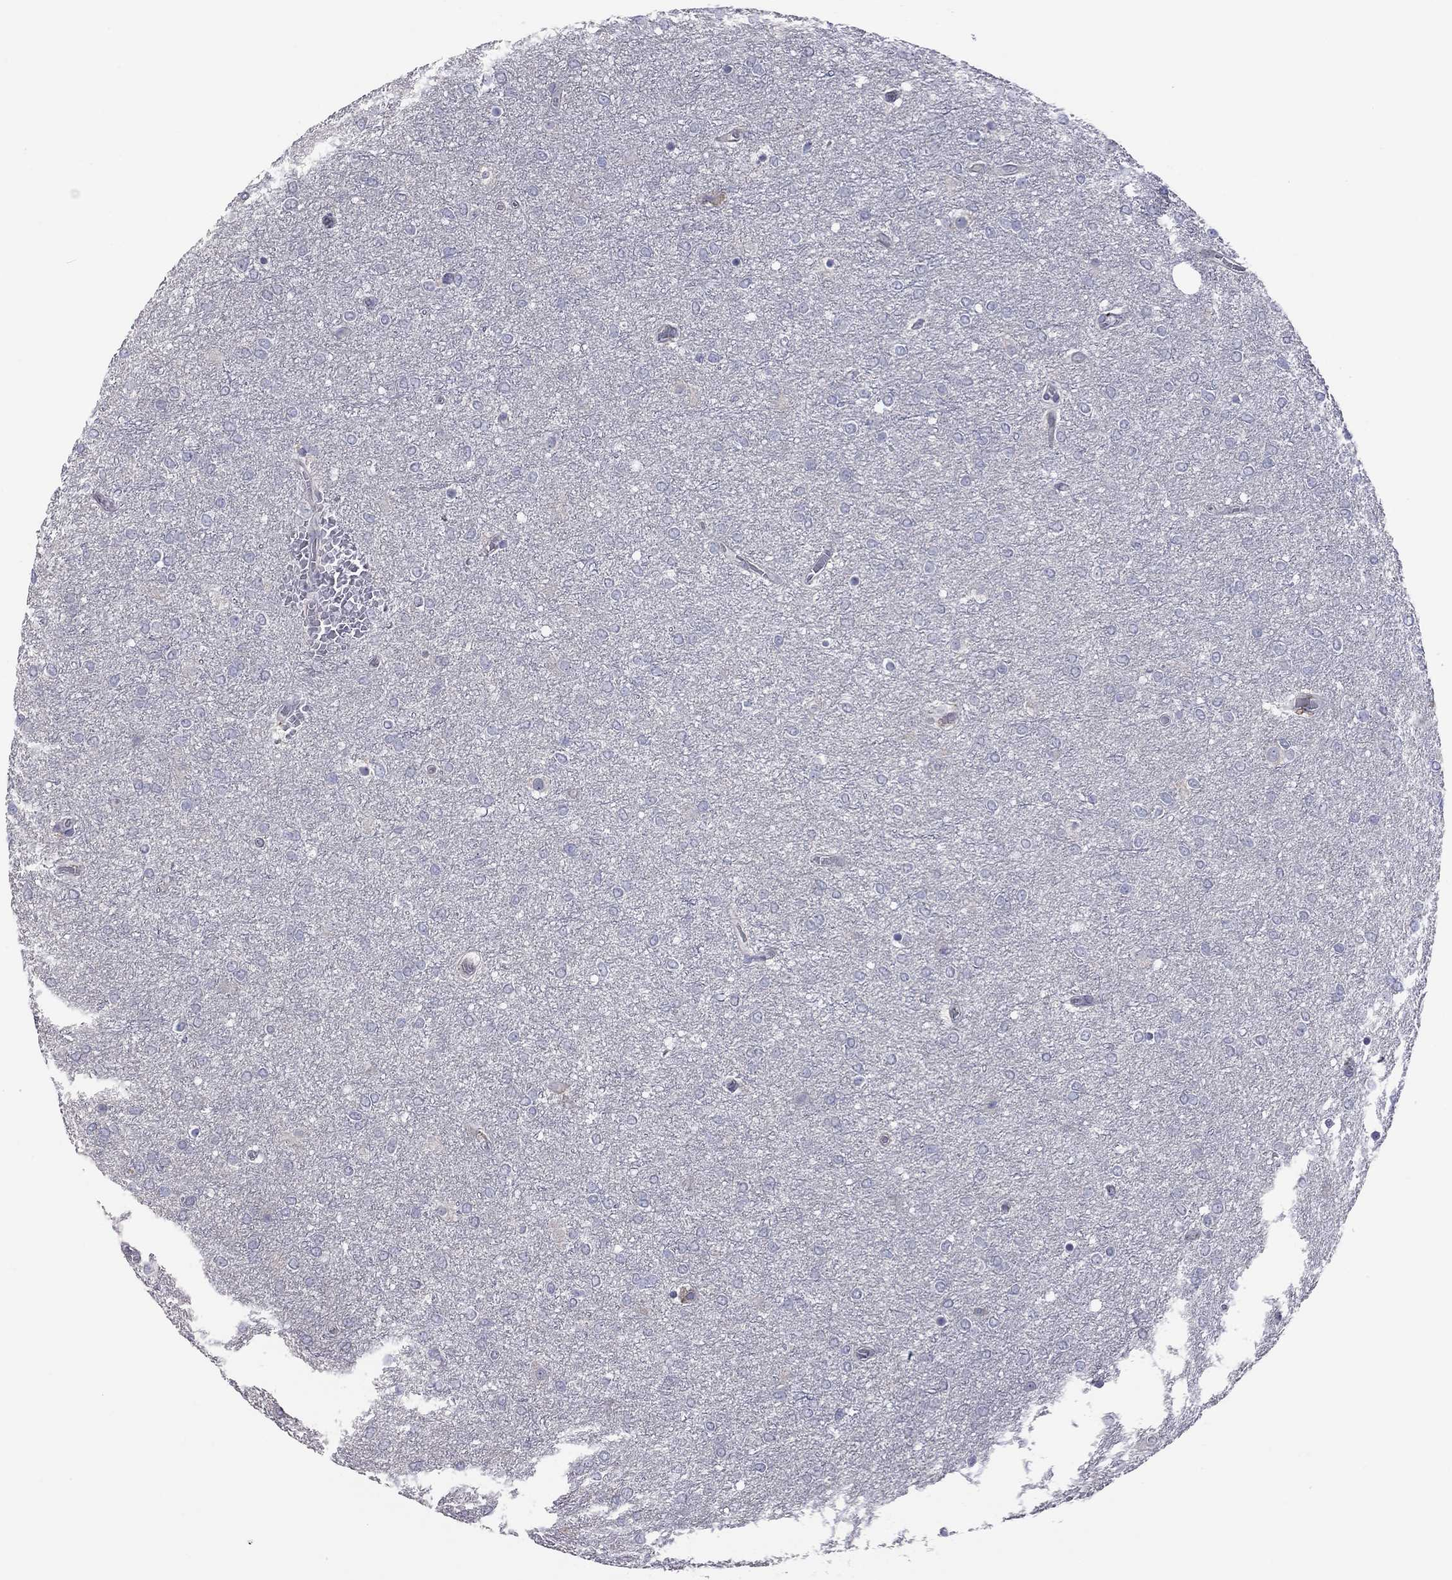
{"staining": {"intensity": "negative", "quantity": "none", "location": "none"}, "tissue": "glioma", "cell_type": "Tumor cells", "image_type": "cancer", "snomed": [{"axis": "morphology", "description": "Glioma, malignant, High grade"}, {"axis": "topography", "description": "Brain"}], "caption": "Human malignant high-grade glioma stained for a protein using IHC reveals no expression in tumor cells.", "gene": "HYLS1", "patient": {"sex": "female", "age": 61}}